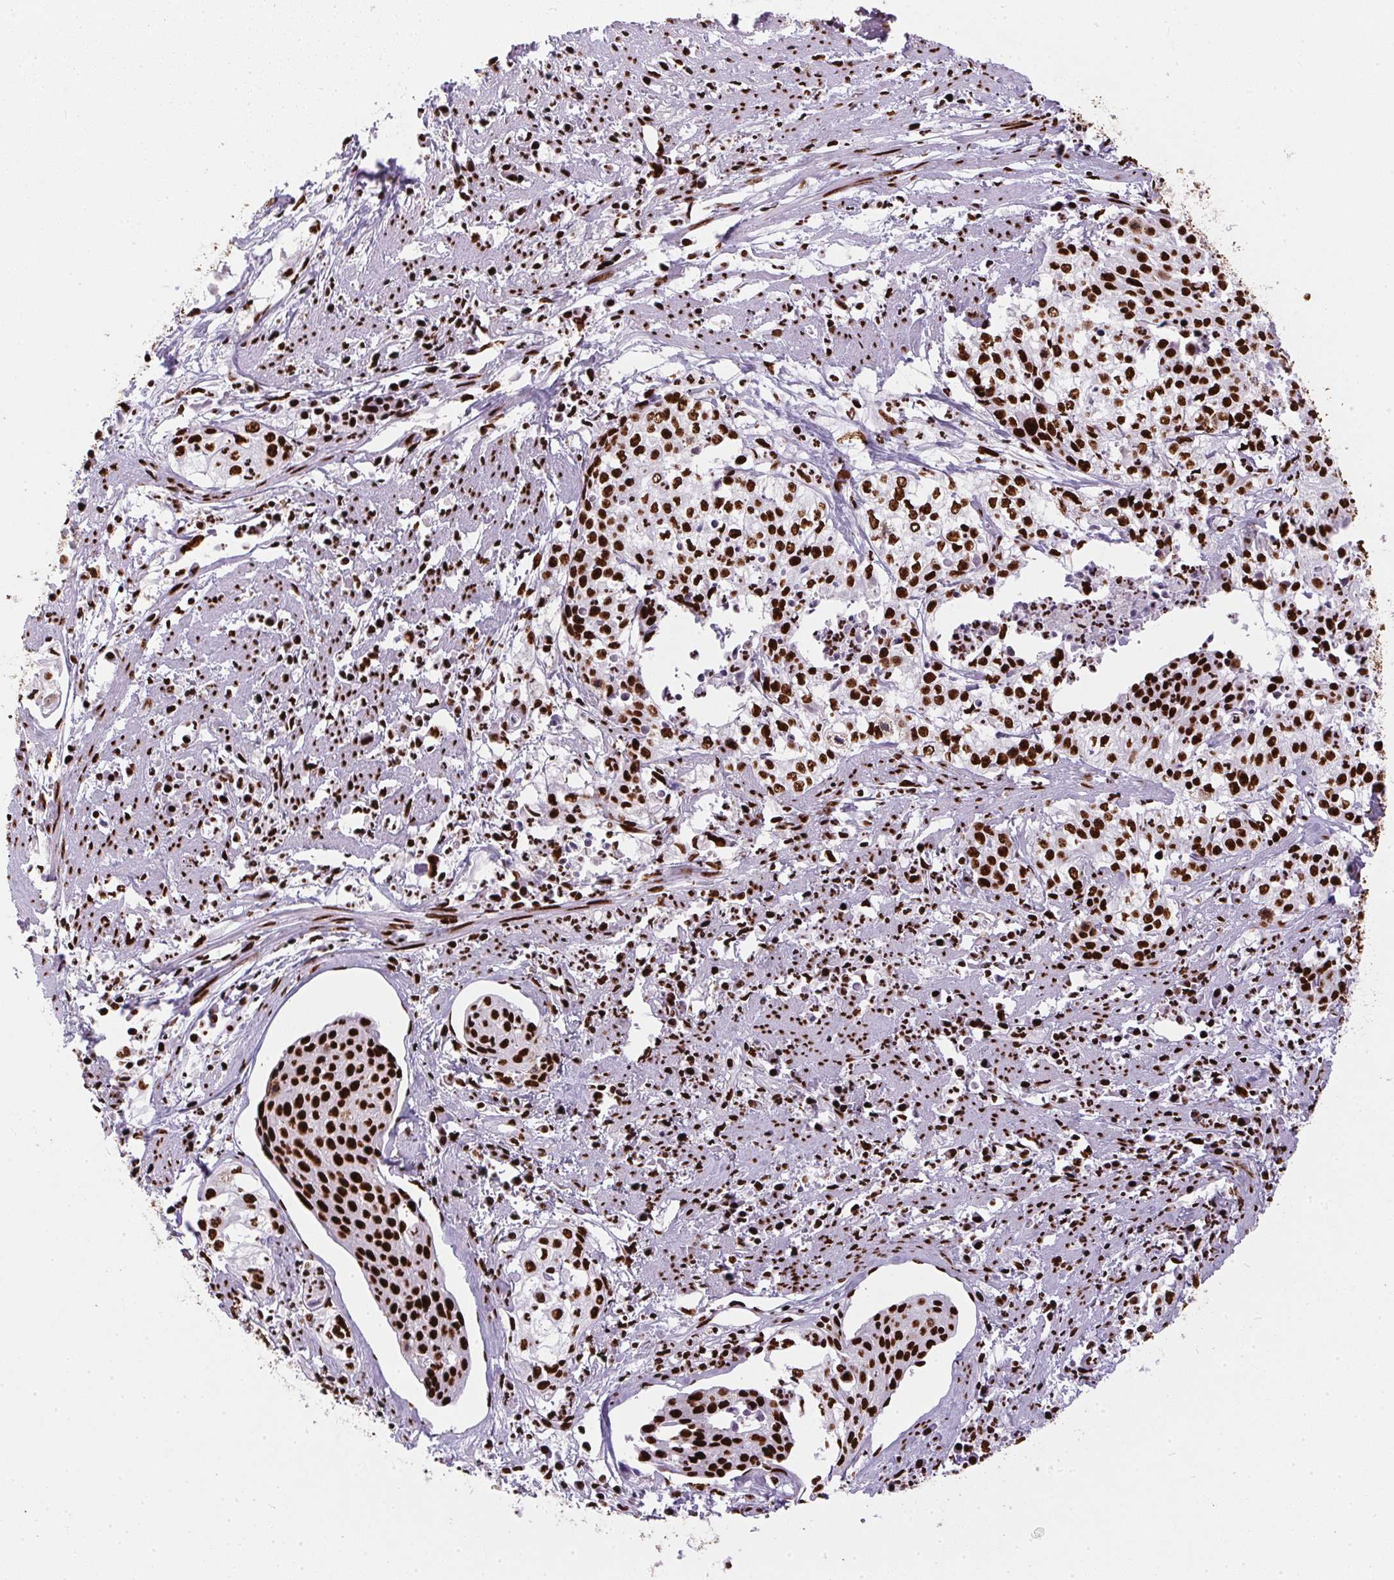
{"staining": {"intensity": "strong", "quantity": ">75%", "location": "nuclear"}, "tissue": "cervical cancer", "cell_type": "Tumor cells", "image_type": "cancer", "snomed": [{"axis": "morphology", "description": "Squamous cell carcinoma, NOS"}, {"axis": "topography", "description": "Cervix"}], "caption": "Immunohistochemistry micrograph of neoplastic tissue: human cervical cancer stained using IHC demonstrates high levels of strong protein expression localized specifically in the nuclear of tumor cells, appearing as a nuclear brown color.", "gene": "PAGE3", "patient": {"sex": "female", "age": 39}}